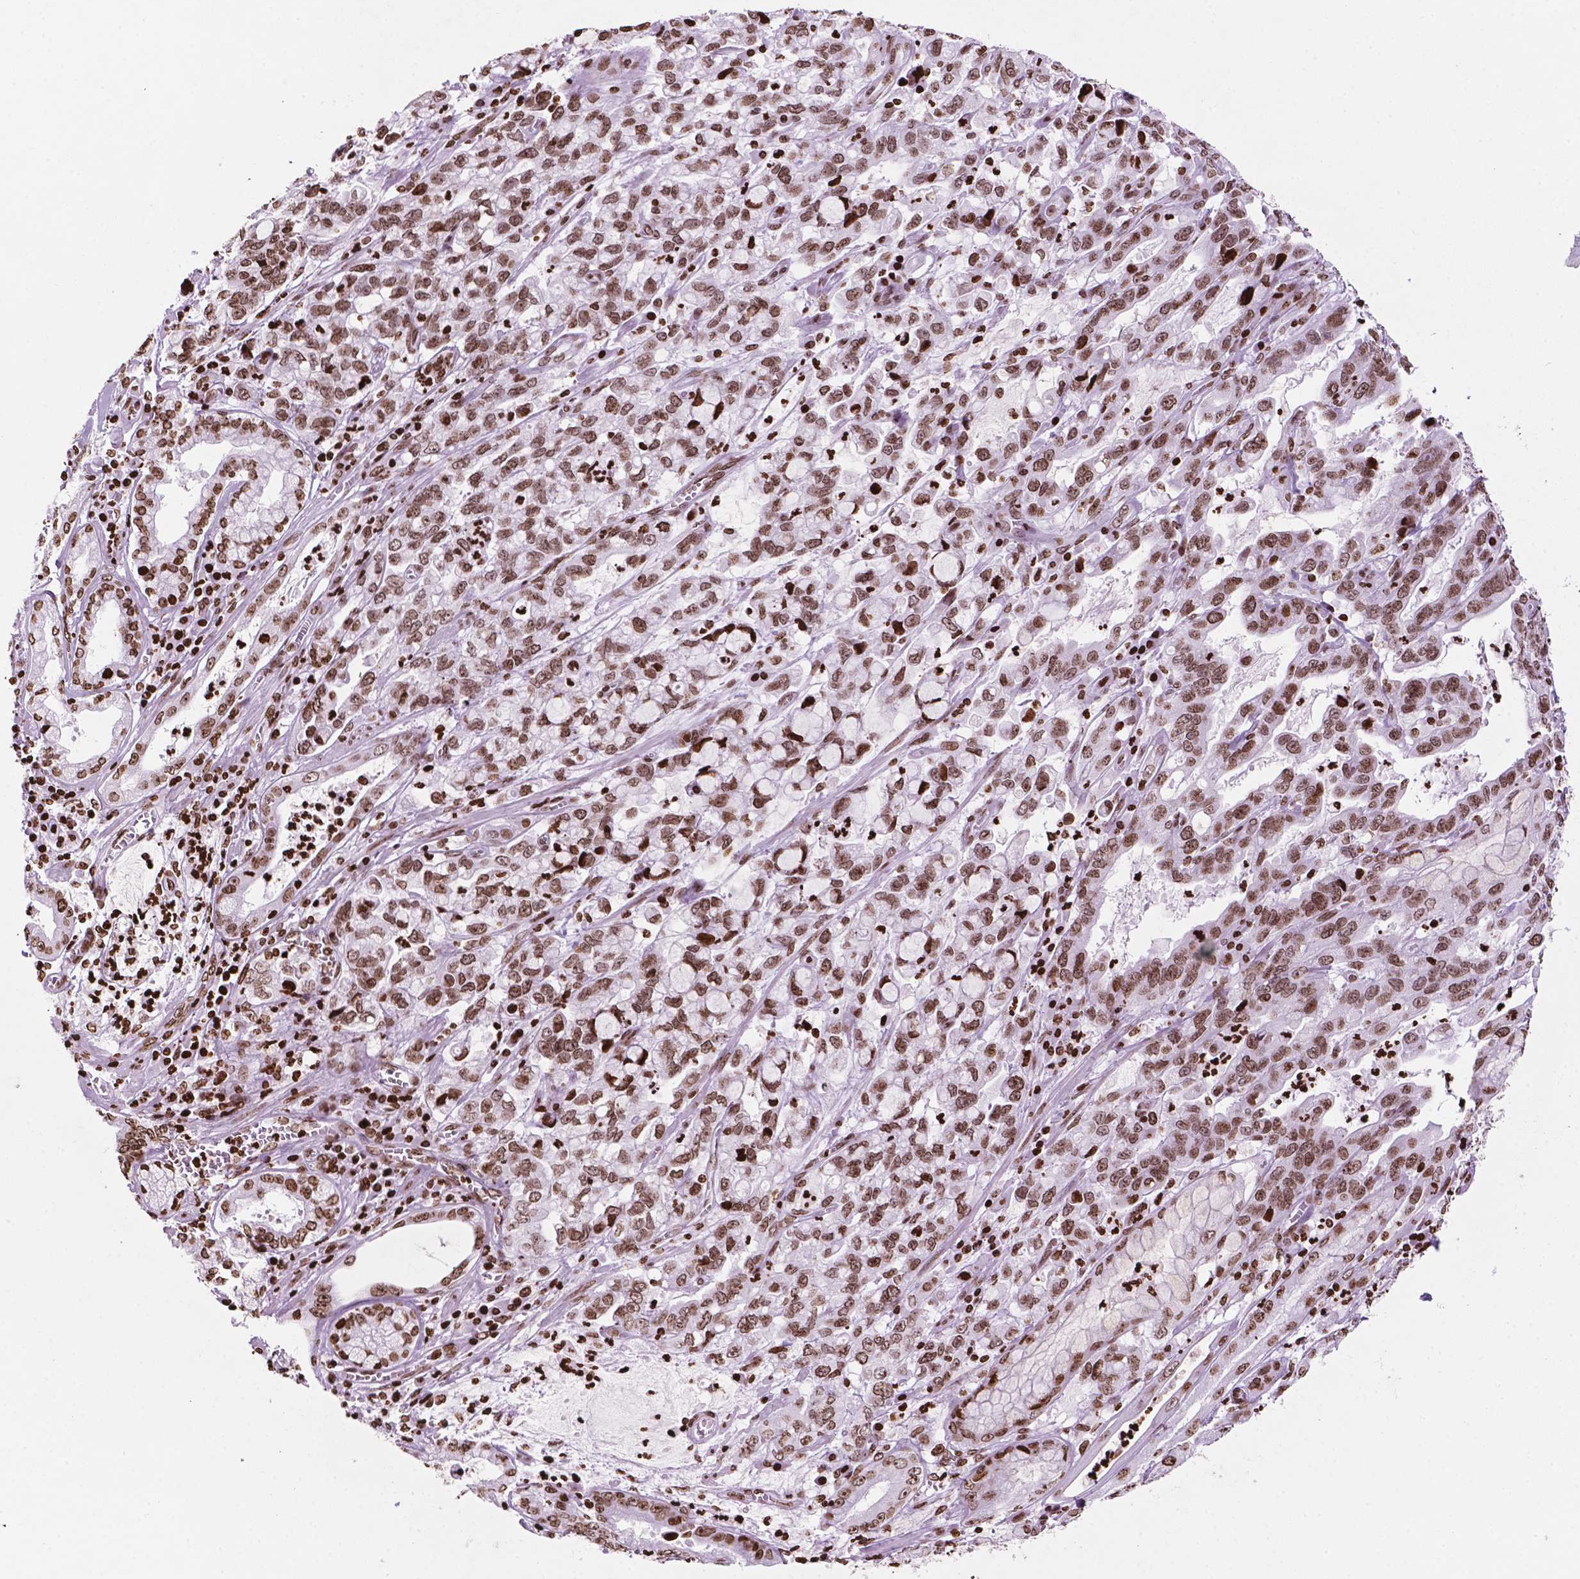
{"staining": {"intensity": "moderate", "quantity": ">75%", "location": "nuclear"}, "tissue": "stomach cancer", "cell_type": "Tumor cells", "image_type": "cancer", "snomed": [{"axis": "morphology", "description": "Adenocarcinoma, NOS"}, {"axis": "topography", "description": "Stomach, lower"}], "caption": "IHC photomicrograph of neoplastic tissue: human adenocarcinoma (stomach) stained using IHC shows medium levels of moderate protein expression localized specifically in the nuclear of tumor cells, appearing as a nuclear brown color.", "gene": "TMEM250", "patient": {"sex": "female", "age": 76}}